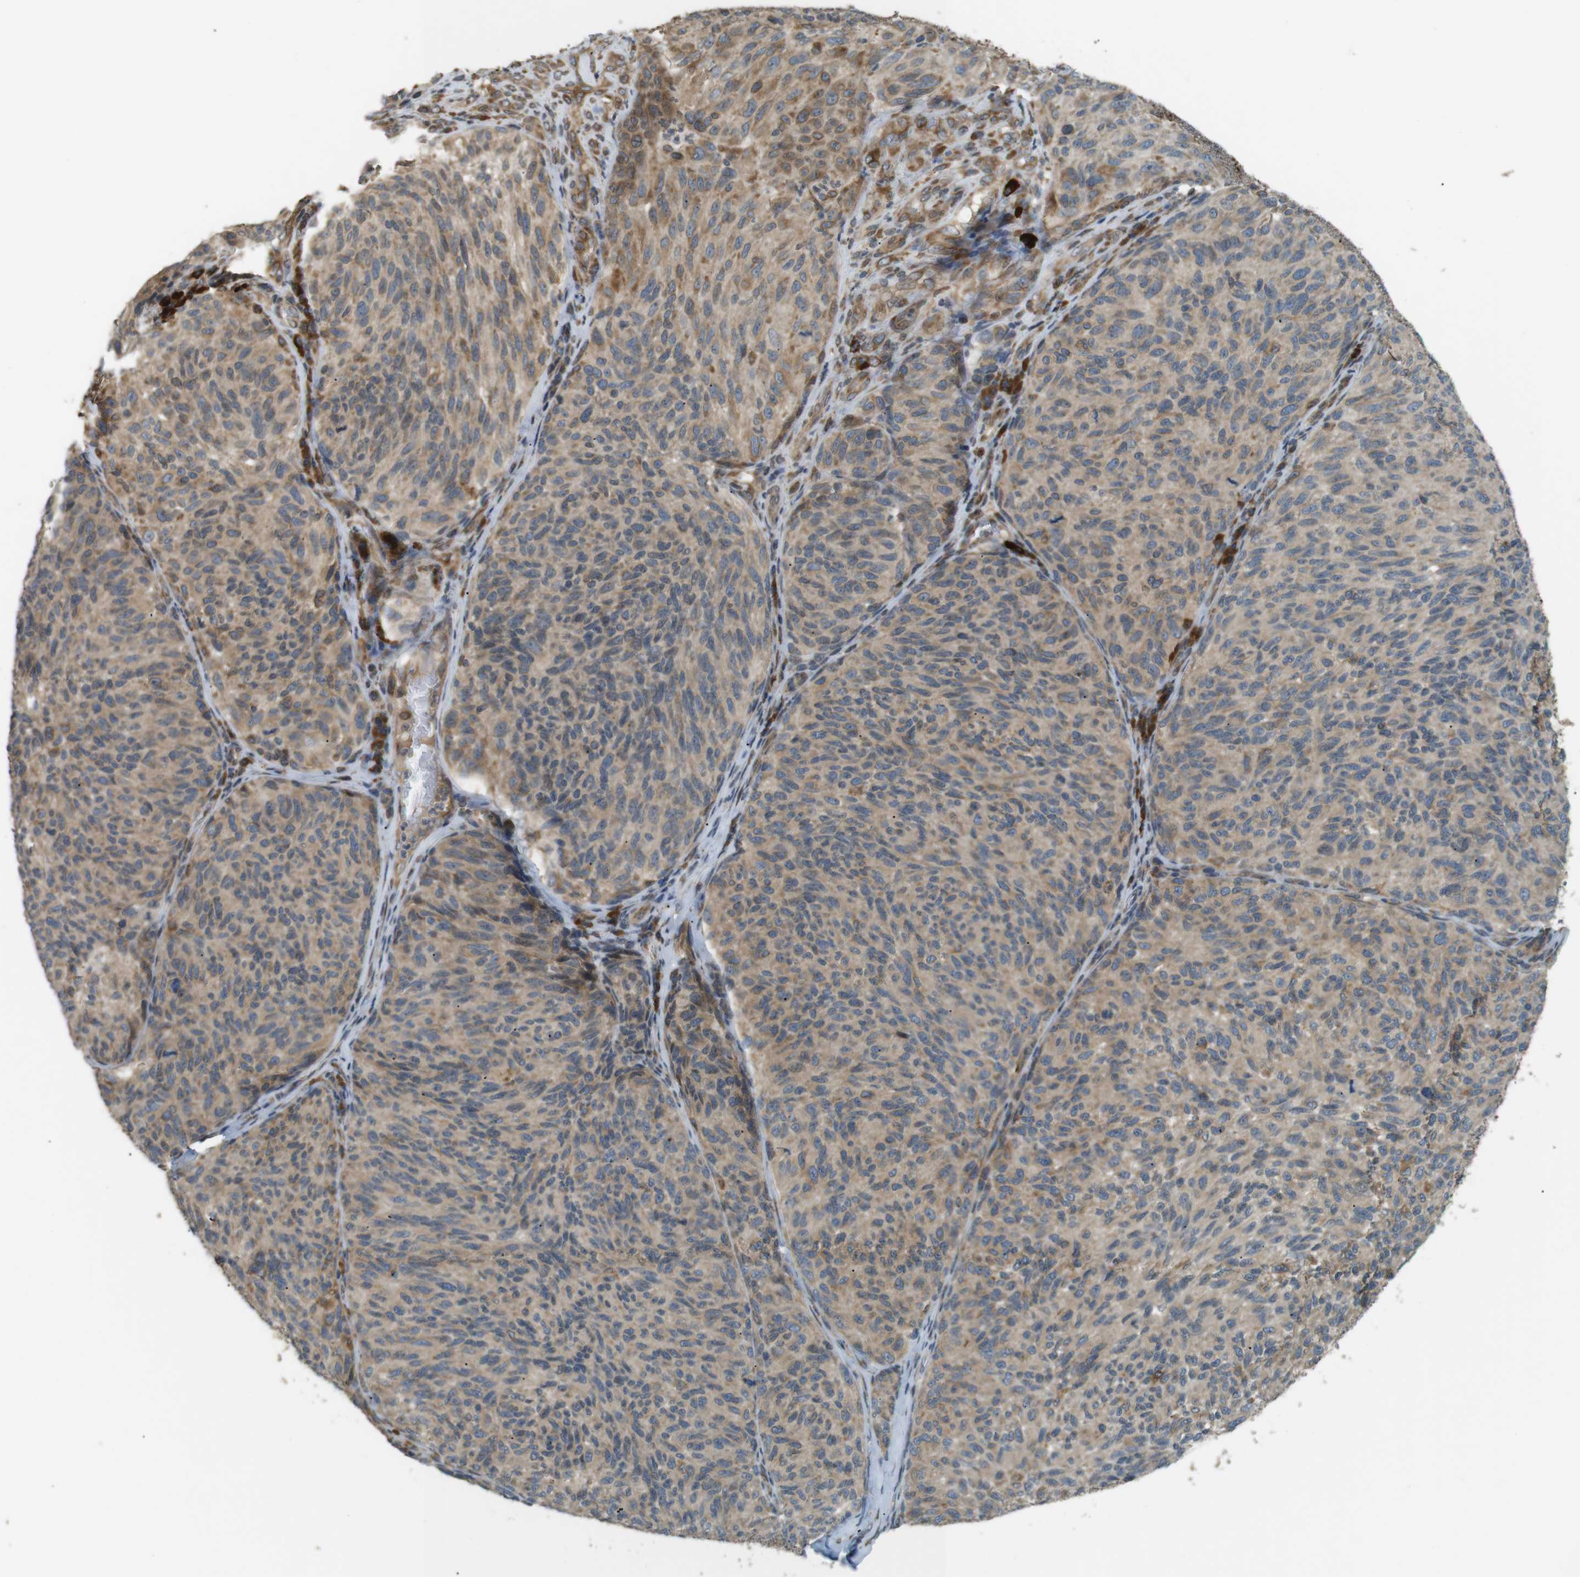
{"staining": {"intensity": "moderate", "quantity": ">75%", "location": "cytoplasmic/membranous"}, "tissue": "melanoma", "cell_type": "Tumor cells", "image_type": "cancer", "snomed": [{"axis": "morphology", "description": "Malignant melanoma, NOS"}, {"axis": "topography", "description": "Skin"}], "caption": "Melanoma stained with a brown dye displays moderate cytoplasmic/membranous positive positivity in about >75% of tumor cells.", "gene": "TMED4", "patient": {"sex": "female", "age": 73}}